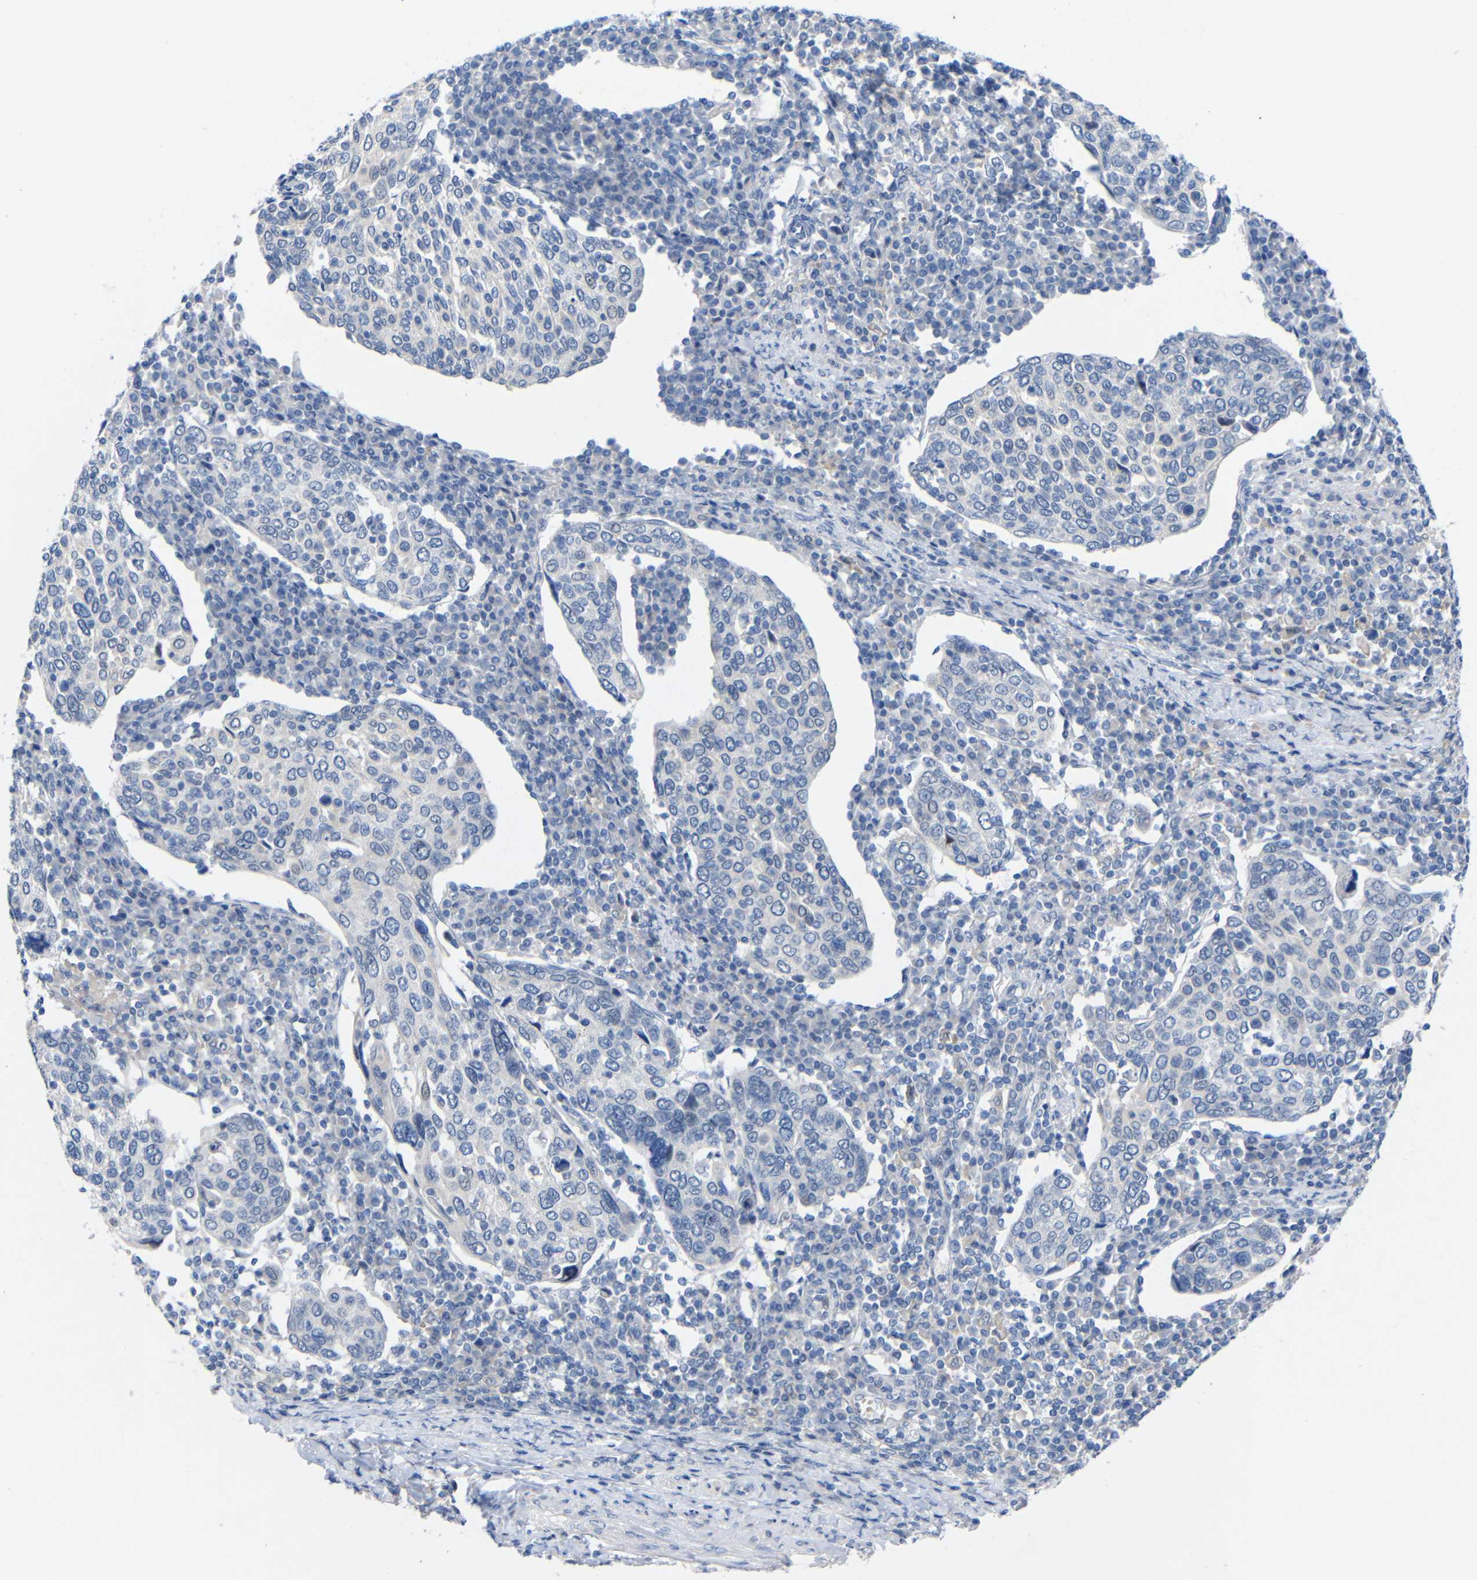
{"staining": {"intensity": "negative", "quantity": "none", "location": "none"}, "tissue": "cervical cancer", "cell_type": "Tumor cells", "image_type": "cancer", "snomed": [{"axis": "morphology", "description": "Squamous cell carcinoma, NOS"}, {"axis": "topography", "description": "Cervix"}], "caption": "Cervical cancer was stained to show a protein in brown. There is no significant positivity in tumor cells.", "gene": "CMTM1", "patient": {"sex": "female", "age": 40}}